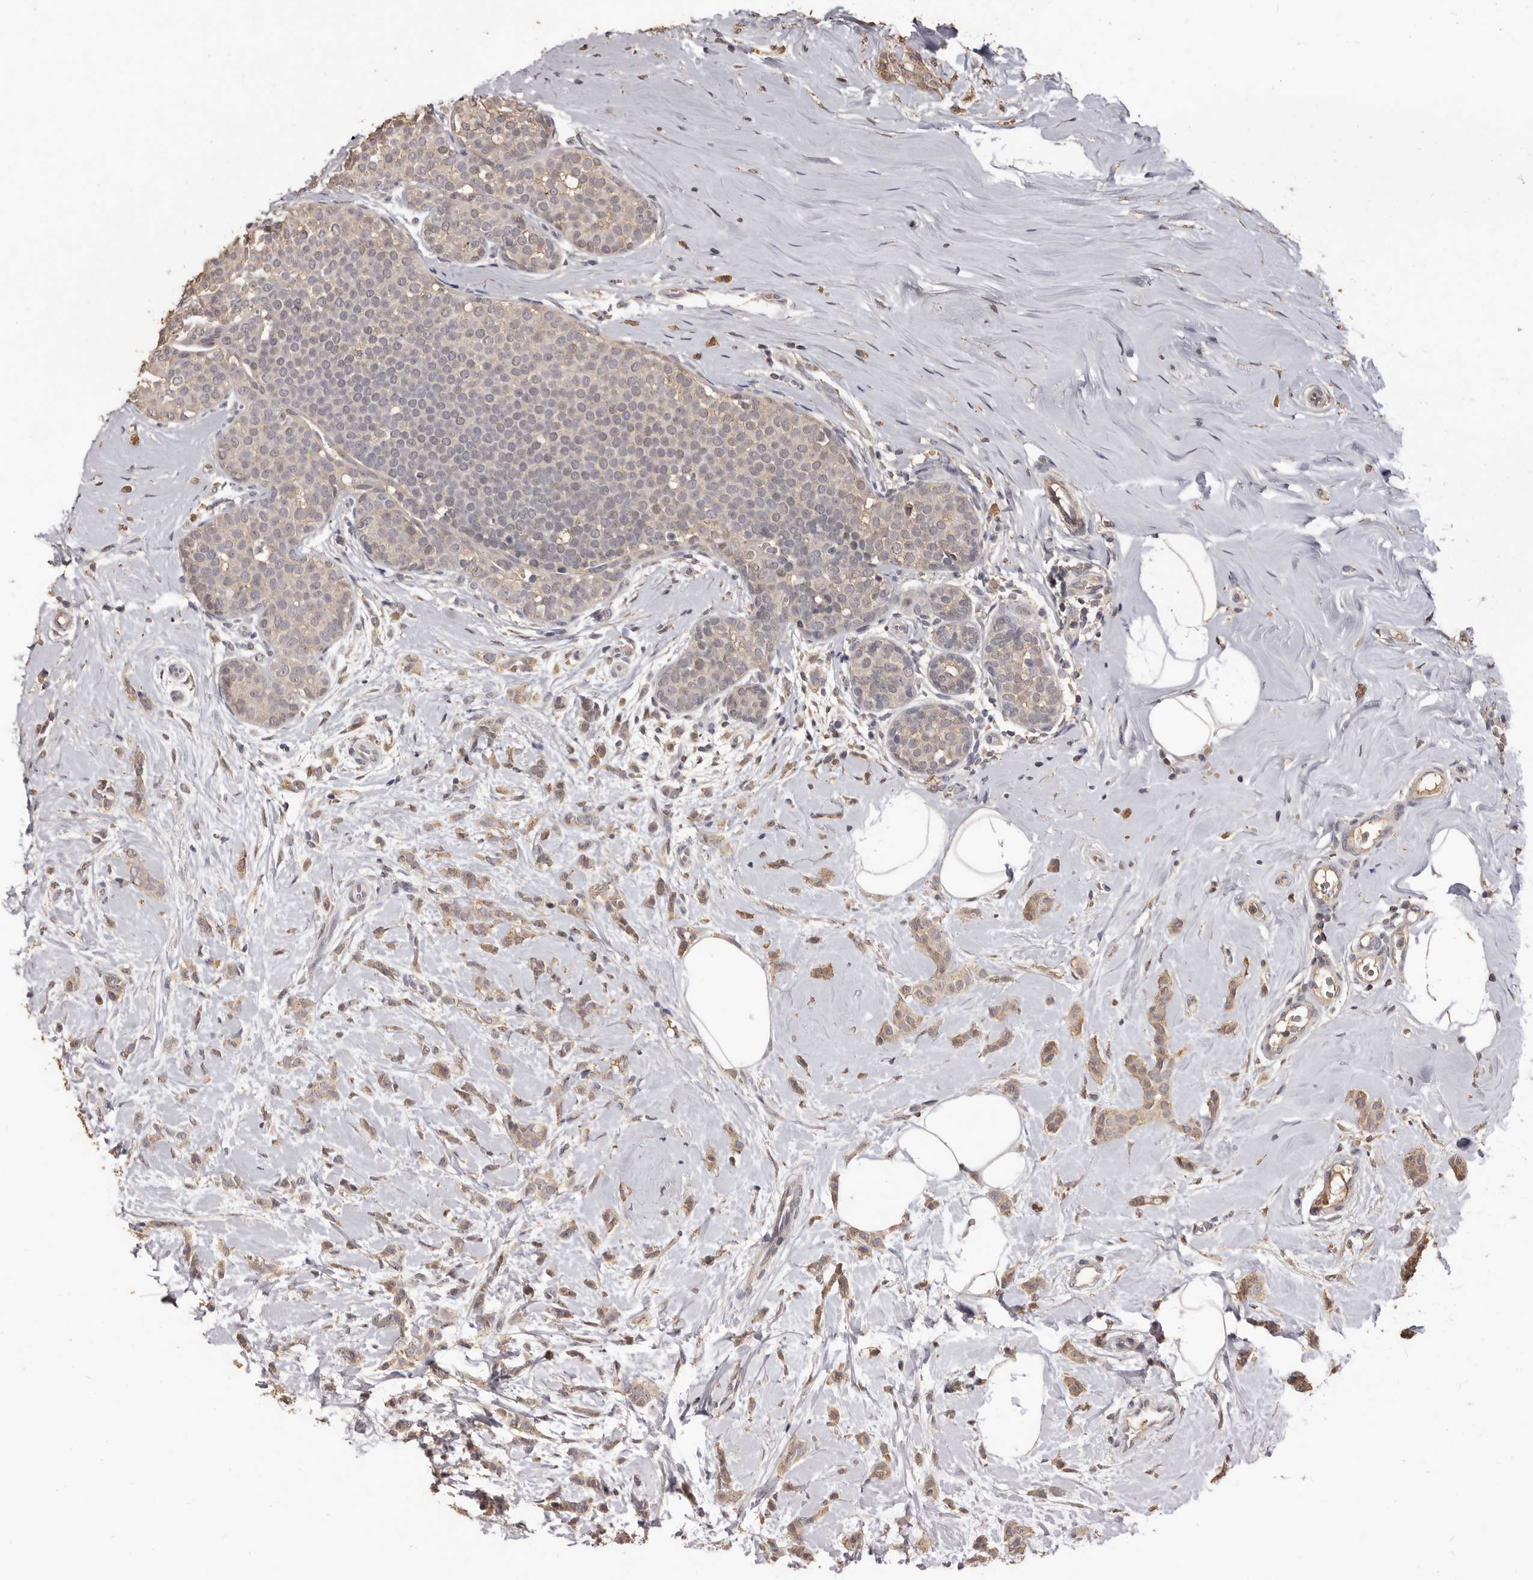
{"staining": {"intensity": "weak", "quantity": "25%-75%", "location": "cytoplasmic/membranous"}, "tissue": "breast cancer", "cell_type": "Tumor cells", "image_type": "cancer", "snomed": [{"axis": "morphology", "description": "Lobular carcinoma, in situ"}, {"axis": "morphology", "description": "Lobular carcinoma"}, {"axis": "topography", "description": "Breast"}], "caption": "Weak cytoplasmic/membranous protein staining is identified in about 25%-75% of tumor cells in lobular carcinoma in situ (breast). (IHC, brightfield microscopy, high magnification).", "gene": "INAVA", "patient": {"sex": "female", "age": 41}}